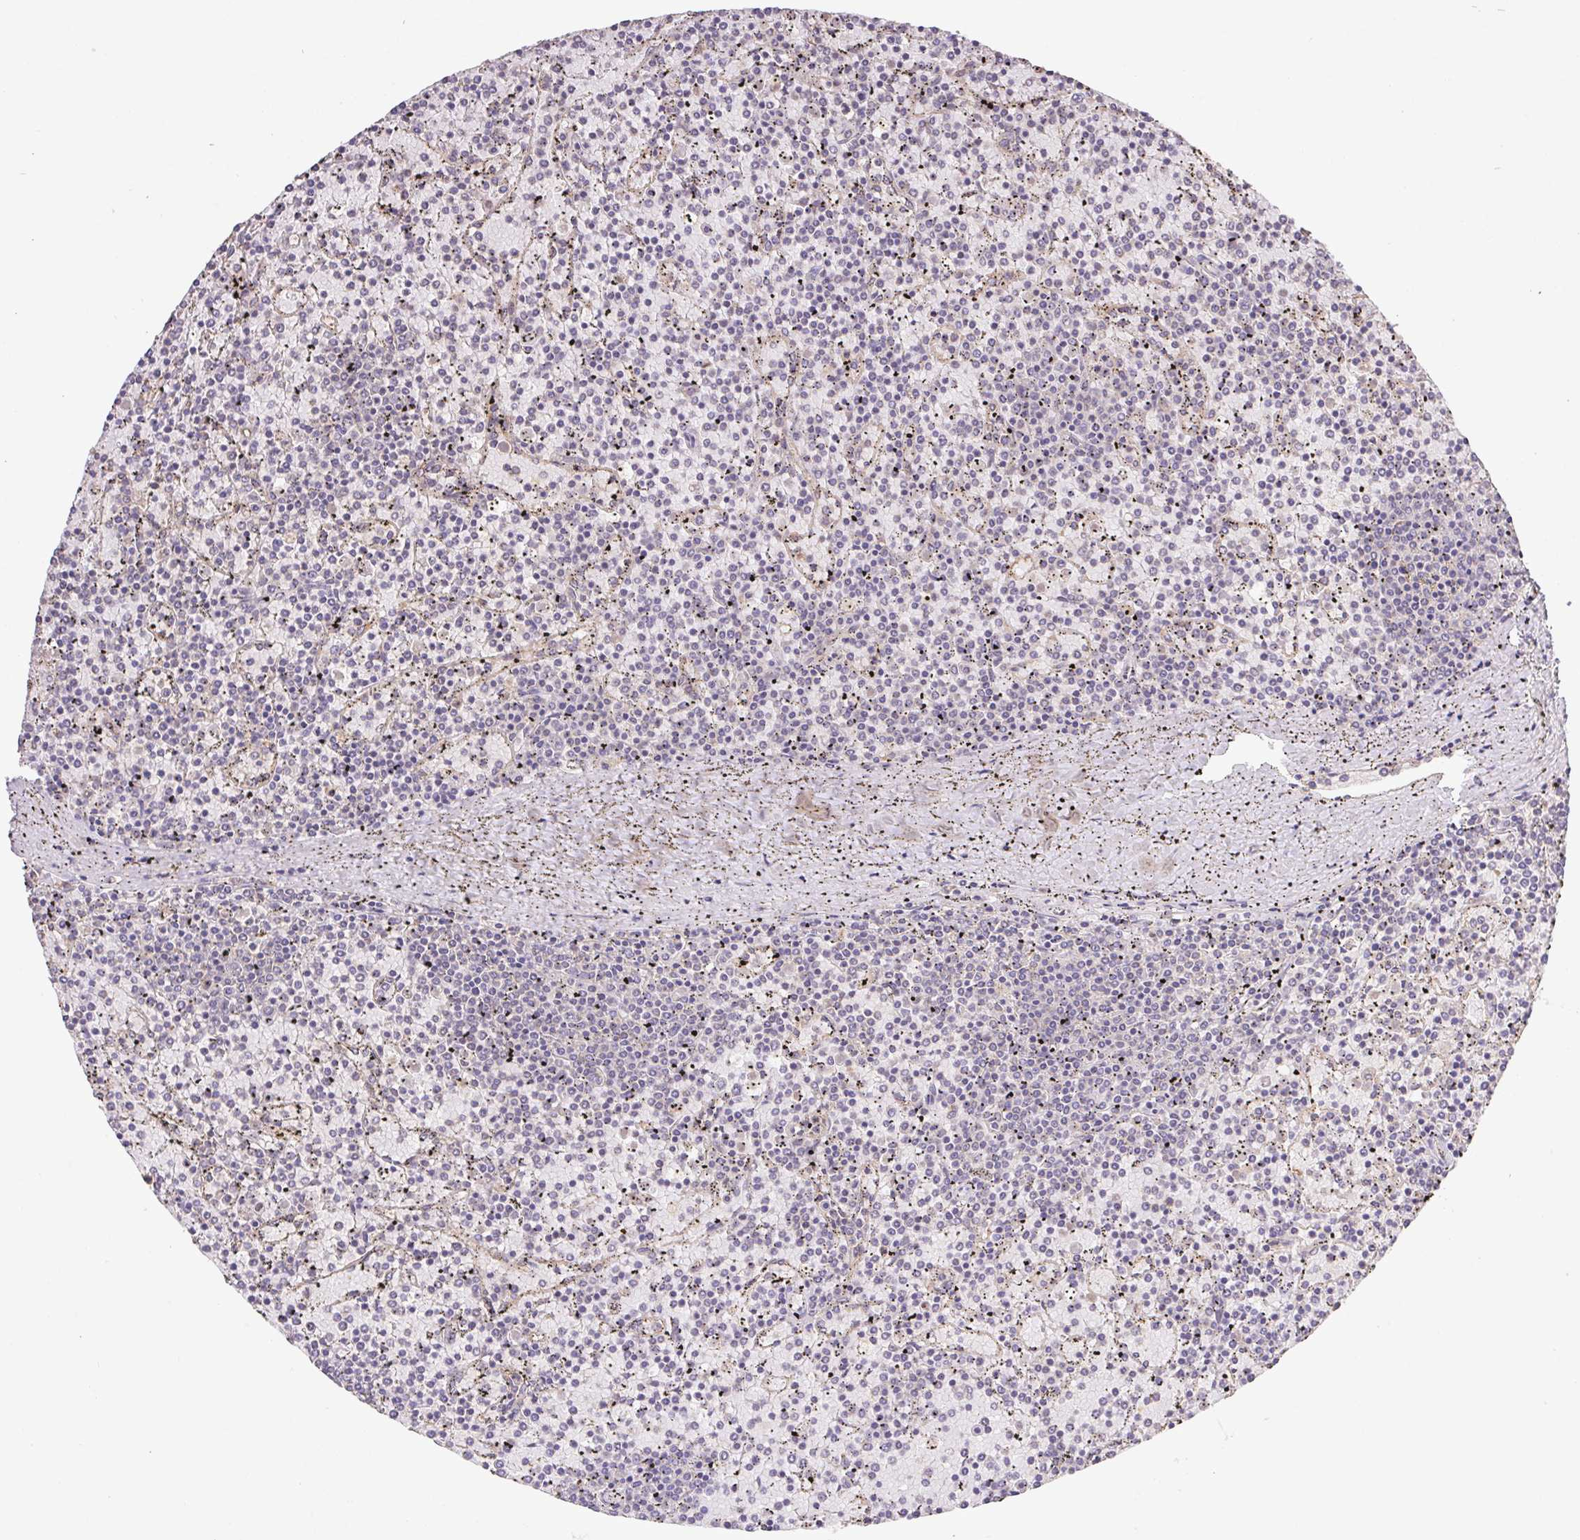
{"staining": {"intensity": "negative", "quantity": "none", "location": "none"}, "tissue": "lymphoma", "cell_type": "Tumor cells", "image_type": "cancer", "snomed": [{"axis": "morphology", "description": "Malignant lymphoma, non-Hodgkin's type, Low grade"}, {"axis": "topography", "description": "Spleen"}], "caption": "DAB immunohistochemical staining of human lymphoma shows no significant staining in tumor cells.", "gene": "RAB11A", "patient": {"sex": "female", "age": 77}}